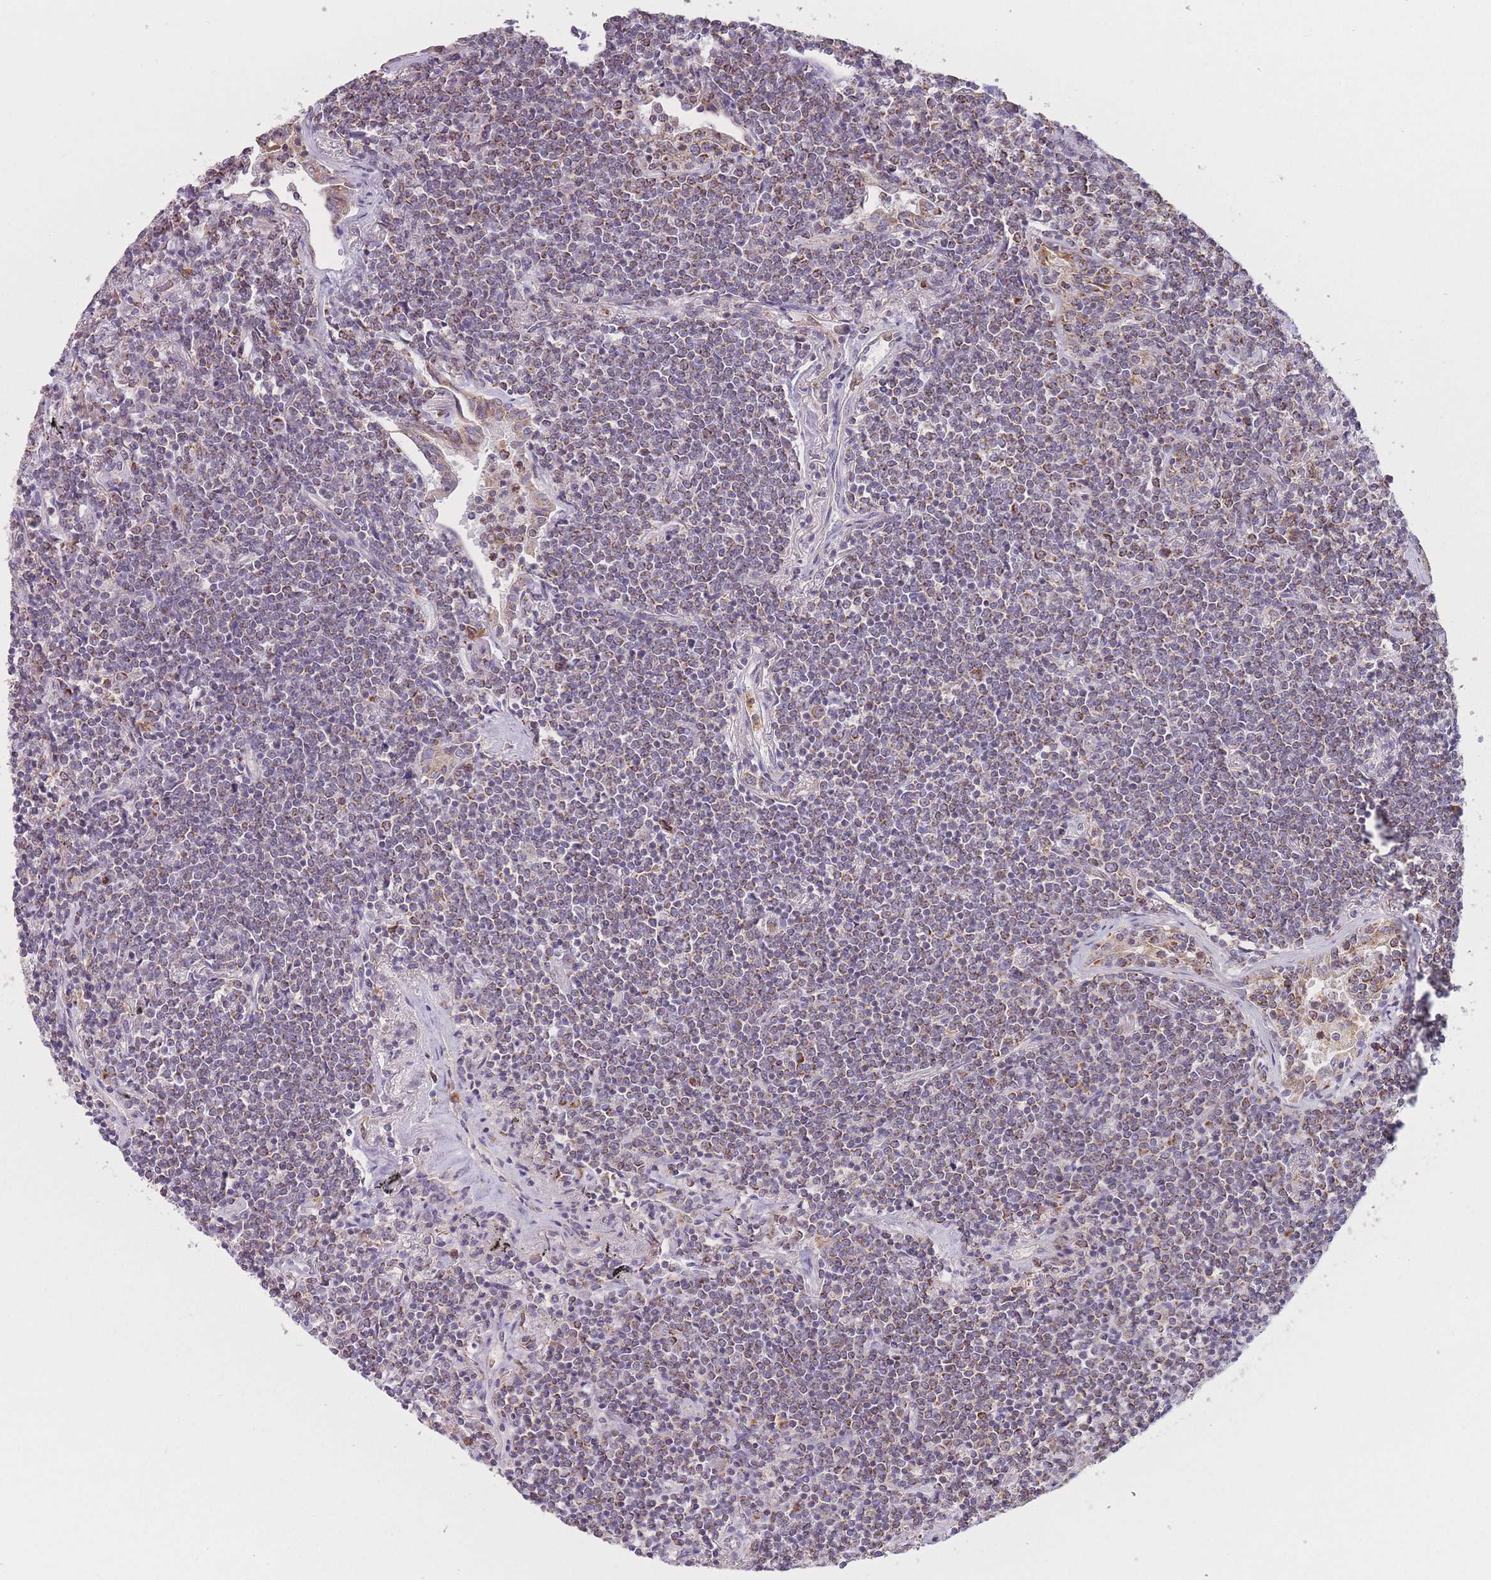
{"staining": {"intensity": "weak", "quantity": "25%-75%", "location": "cytoplasmic/membranous"}, "tissue": "lymphoma", "cell_type": "Tumor cells", "image_type": "cancer", "snomed": [{"axis": "morphology", "description": "Malignant lymphoma, non-Hodgkin's type, Low grade"}, {"axis": "topography", "description": "Lung"}], "caption": "A brown stain shows weak cytoplasmic/membranous positivity of a protein in human malignant lymphoma, non-Hodgkin's type (low-grade) tumor cells.", "gene": "PRAM1", "patient": {"sex": "female", "age": 71}}